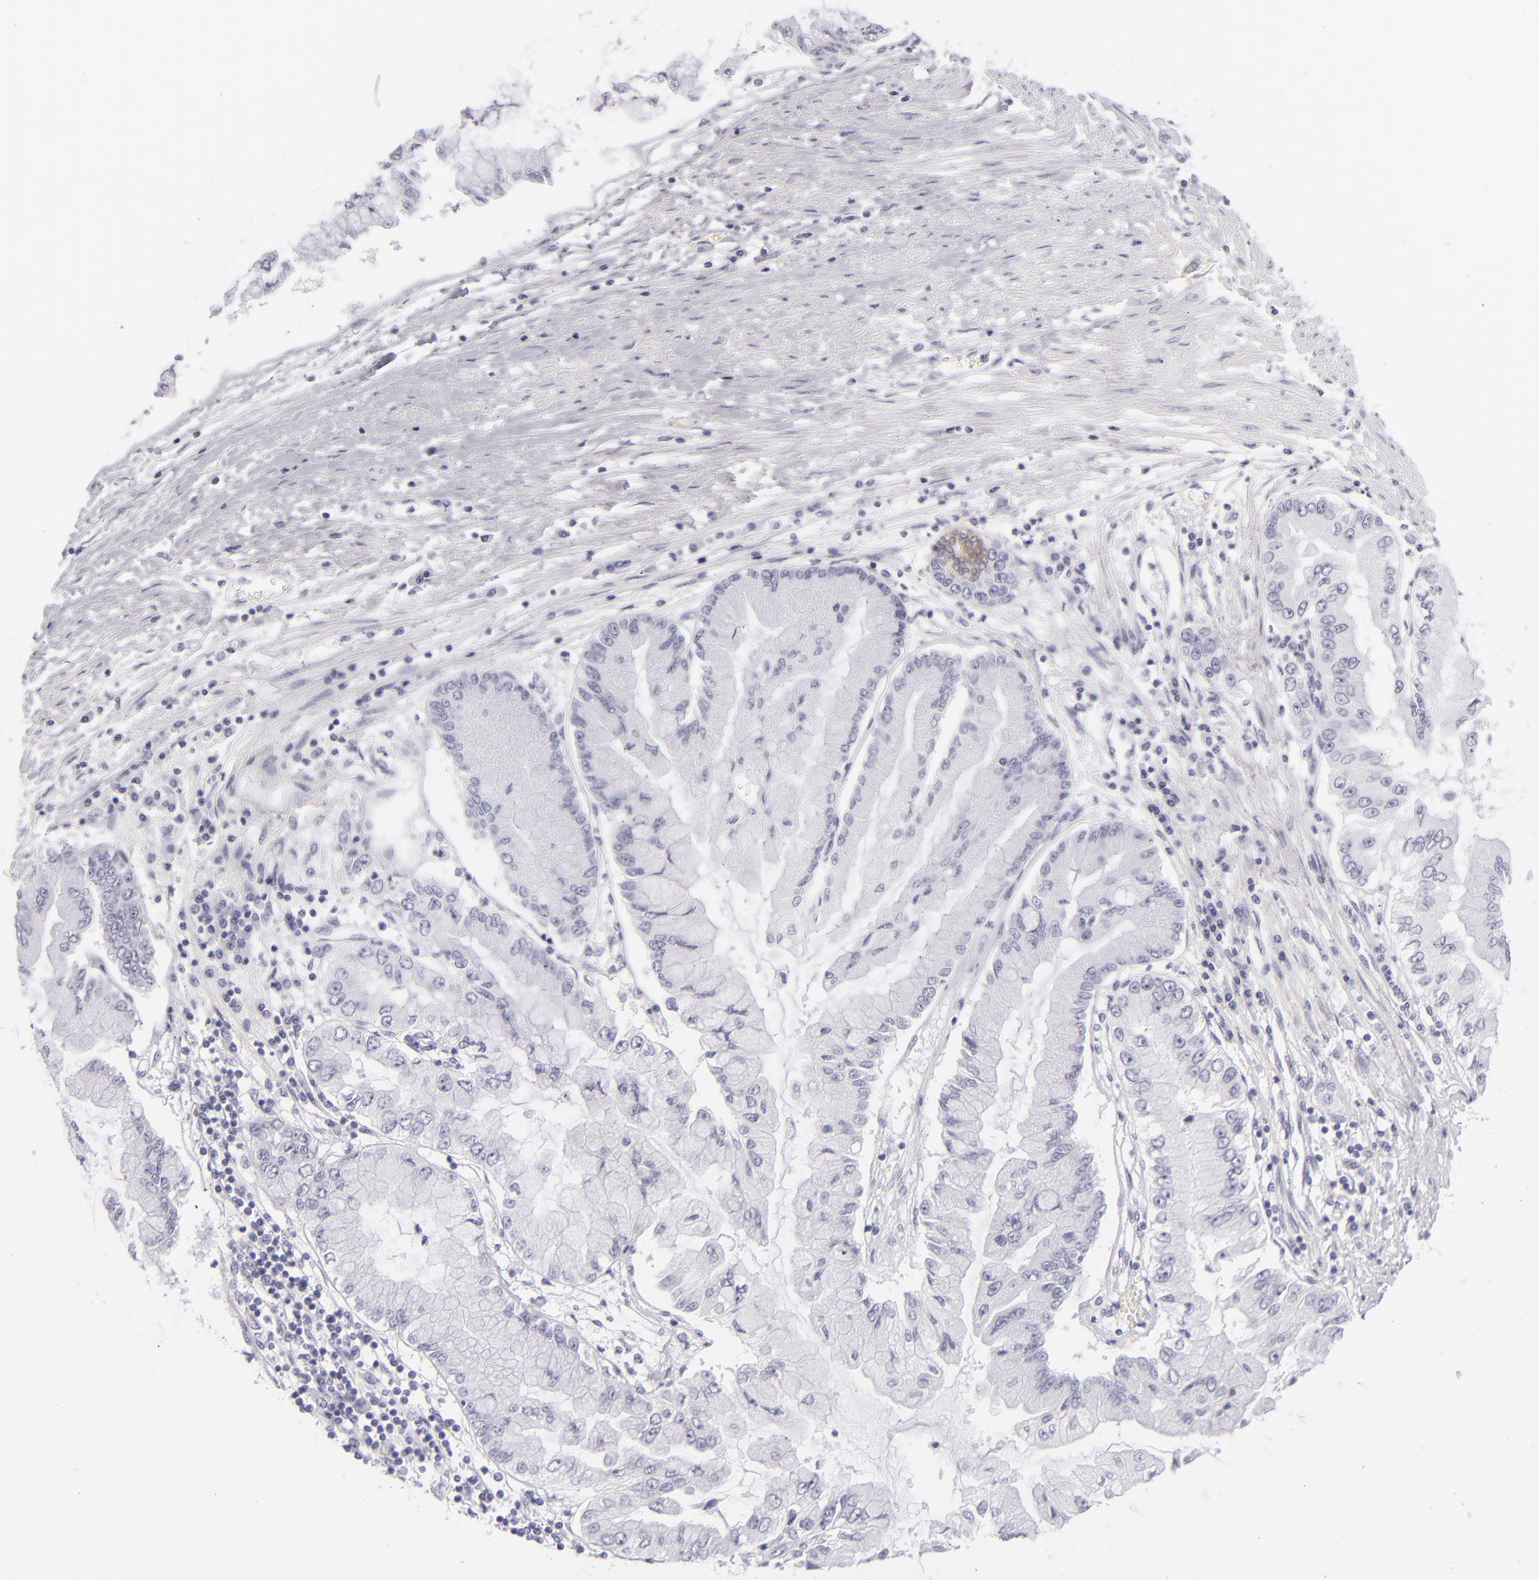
{"staining": {"intensity": "negative", "quantity": "none", "location": "none"}, "tissue": "liver cancer", "cell_type": "Tumor cells", "image_type": "cancer", "snomed": [{"axis": "morphology", "description": "Cholangiocarcinoma"}, {"axis": "topography", "description": "Liver"}], "caption": "Immunohistochemical staining of cholangiocarcinoma (liver) exhibits no significant staining in tumor cells. (Stains: DAB immunohistochemistry with hematoxylin counter stain, Microscopy: brightfield microscopy at high magnification).", "gene": "VIL1", "patient": {"sex": "female", "age": 79}}